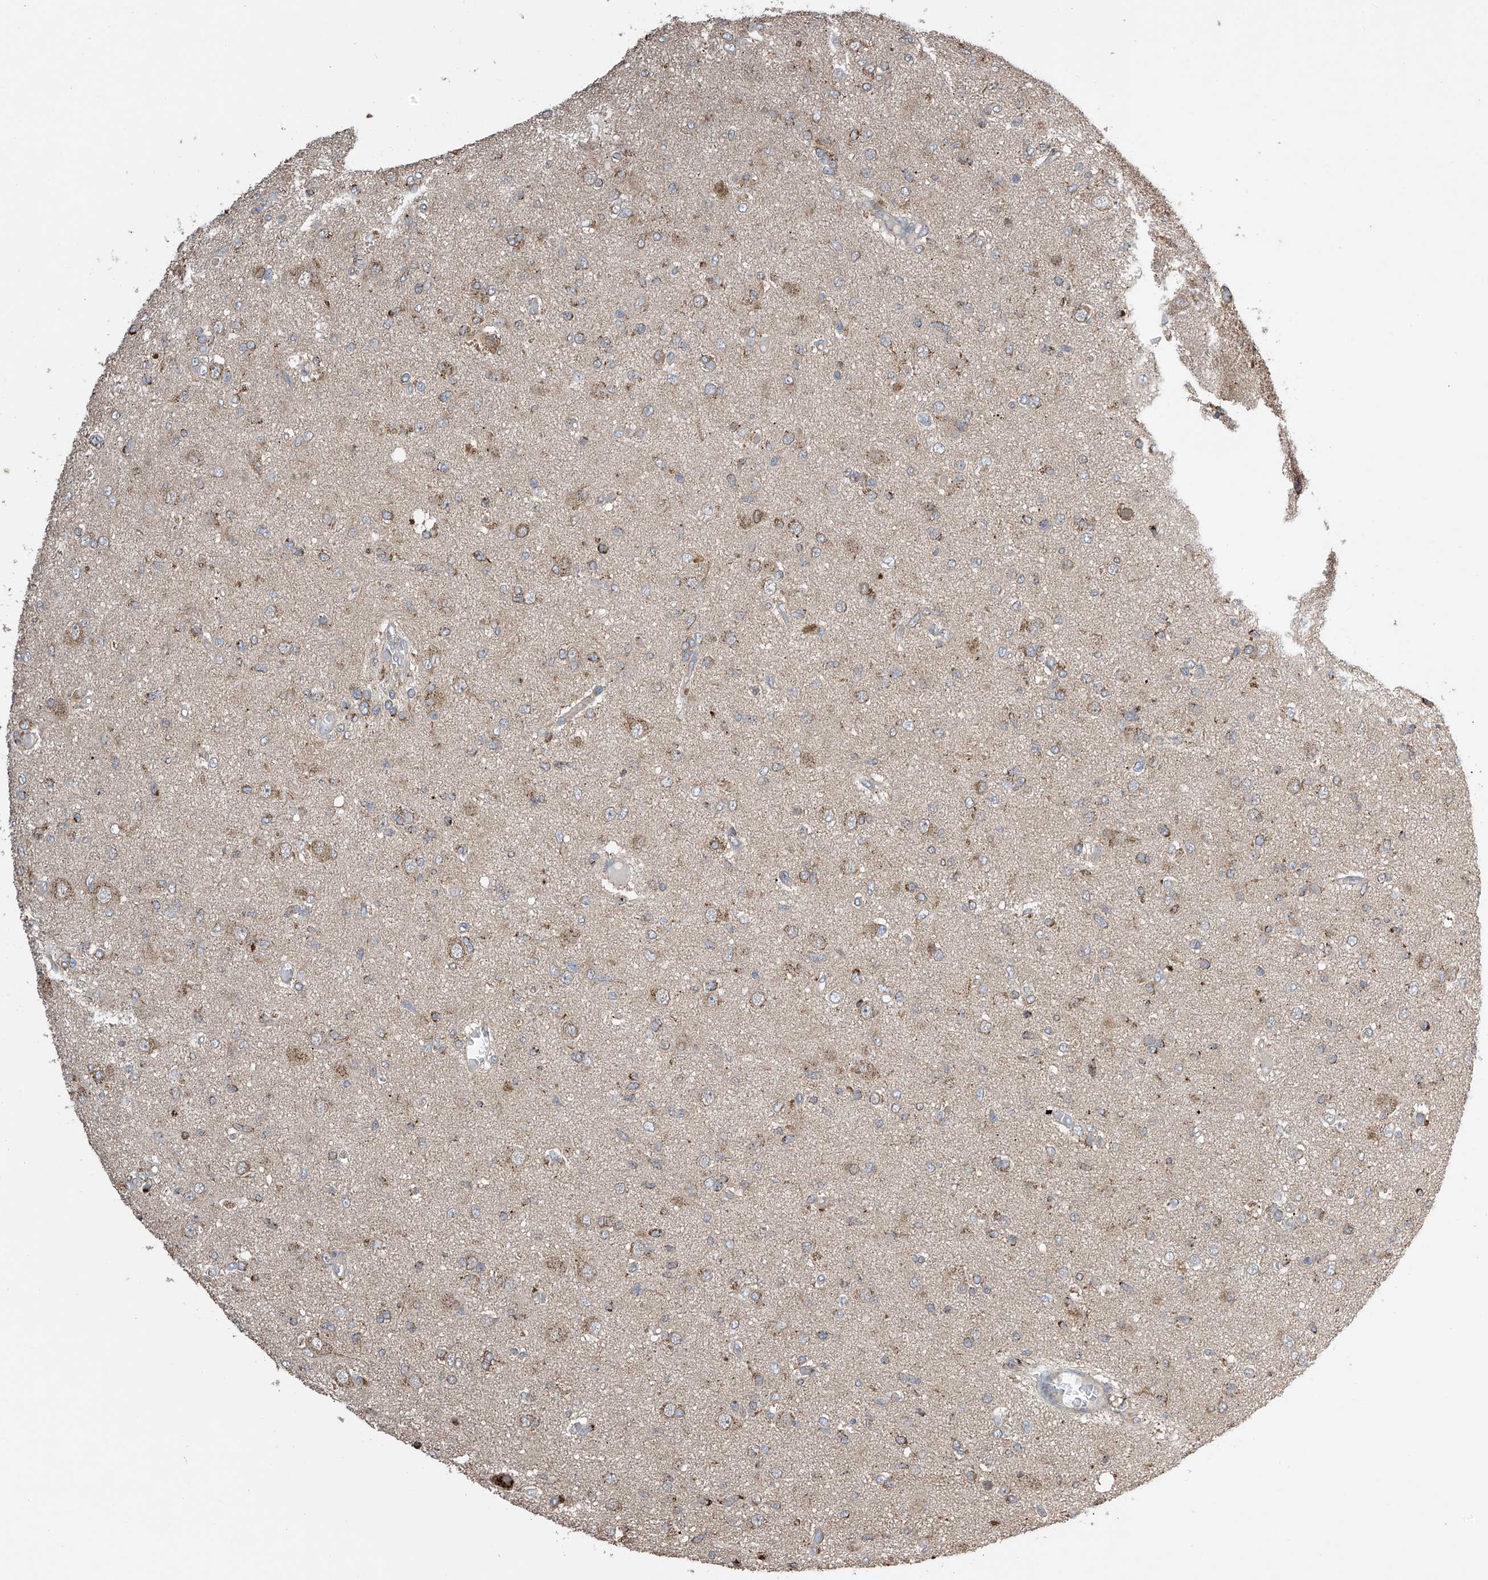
{"staining": {"intensity": "weak", "quantity": "<25%", "location": "cytoplasmic/membranous"}, "tissue": "glioma", "cell_type": "Tumor cells", "image_type": "cancer", "snomed": [{"axis": "morphology", "description": "Glioma, malignant, High grade"}, {"axis": "topography", "description": "Brain"}], "caption": "Malignant high-grade glioma stained for a protein using immunohistochemistry shows no staining tumor cells.", "gene": "PNPT1", "patient": {"sex": "female", "age": 59}}